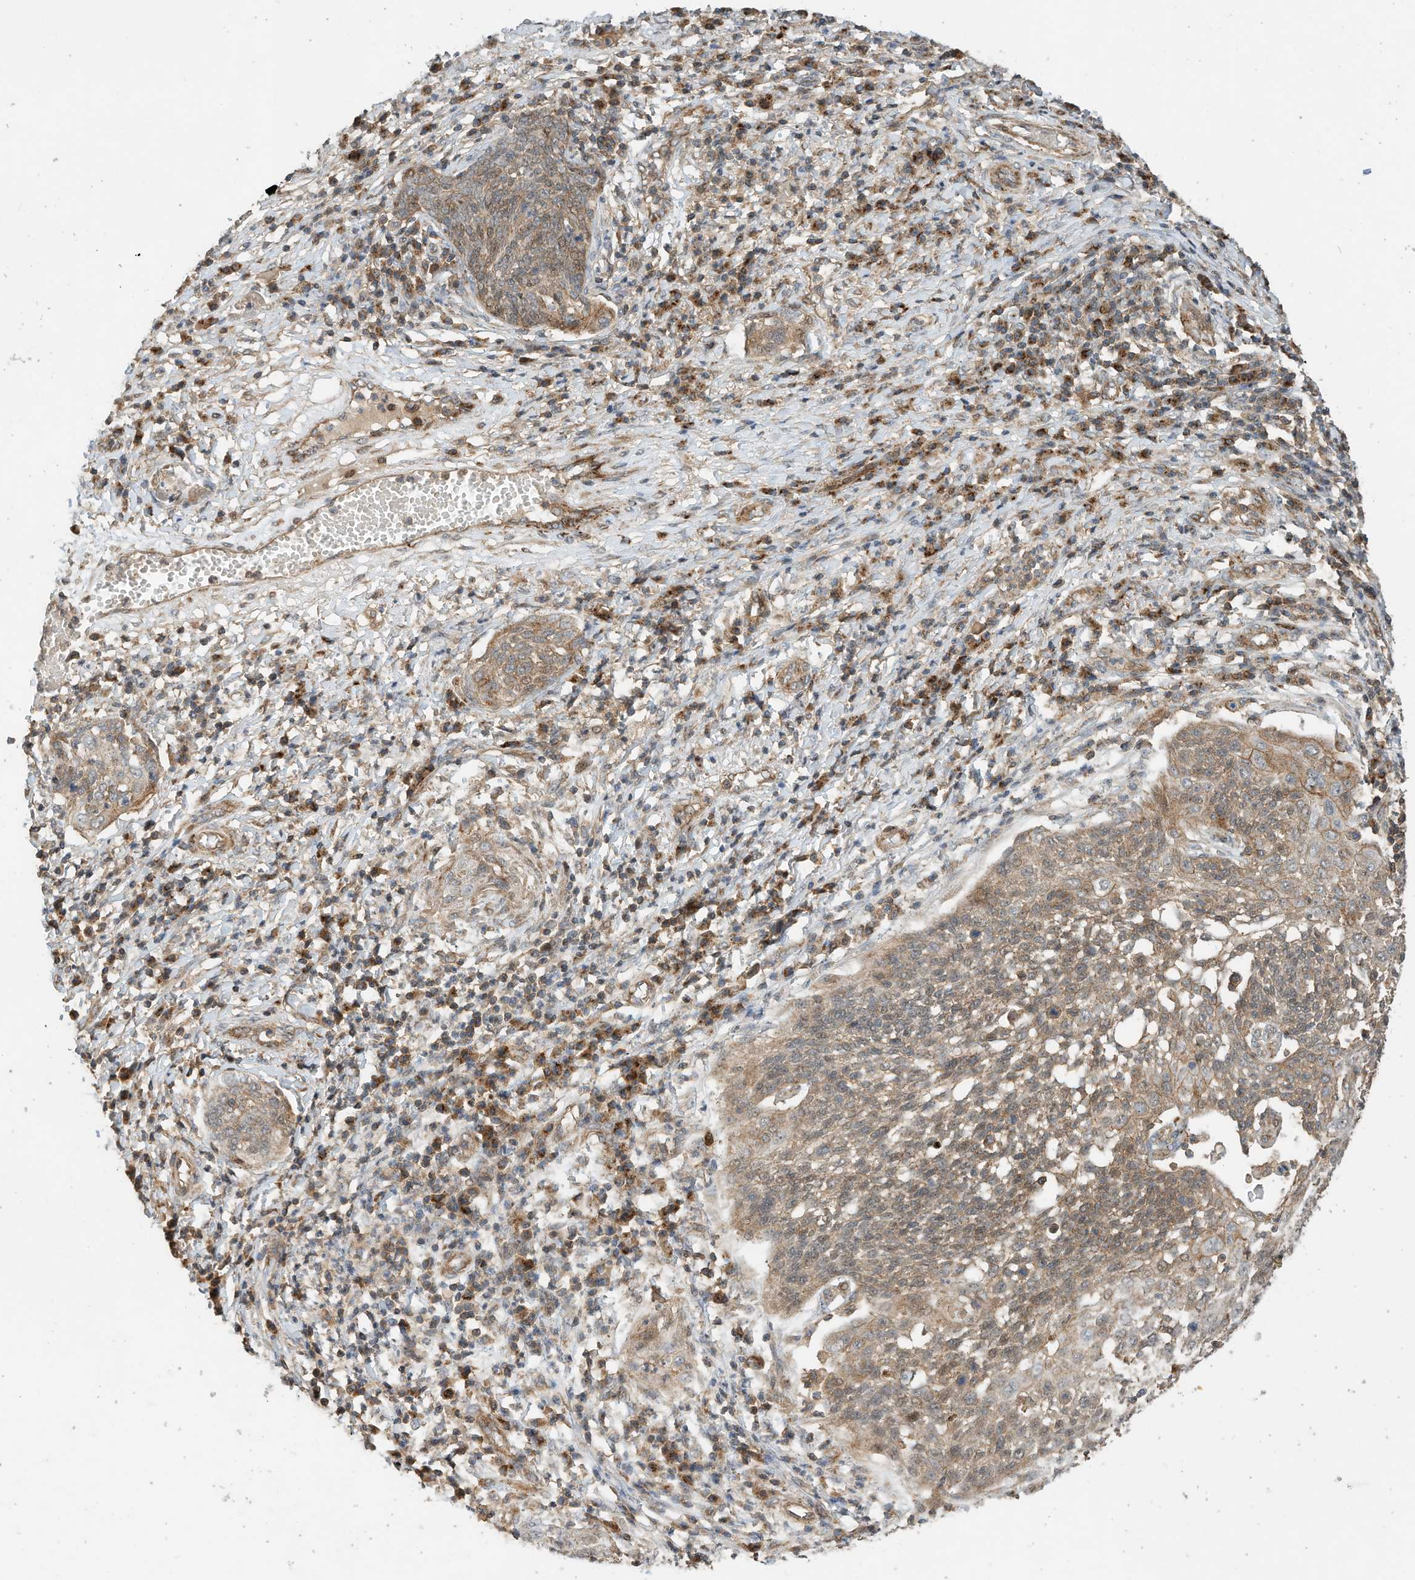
{"staining": {"intensity": "weak", "quantity": "25%-75%", "location": "cytoplasmic/membranous"}, "tissue": "cervical cancer", "cell_type": "Tumor cells", "image_type": "cancer", "snomed": [{"axis": "morphology", "description": "Squamous cell carcinoma, NOS"}, {"axis": "topography", "description": "Cervix"}], "caption": "A micrograph of cervical squamous cell carcinoma stained for a protein reveals weak cytoplasmic/membranous brown staining in tumor cells.", "gene": "CPAMD8", "patient": {"sex": "female", "age": 34}}